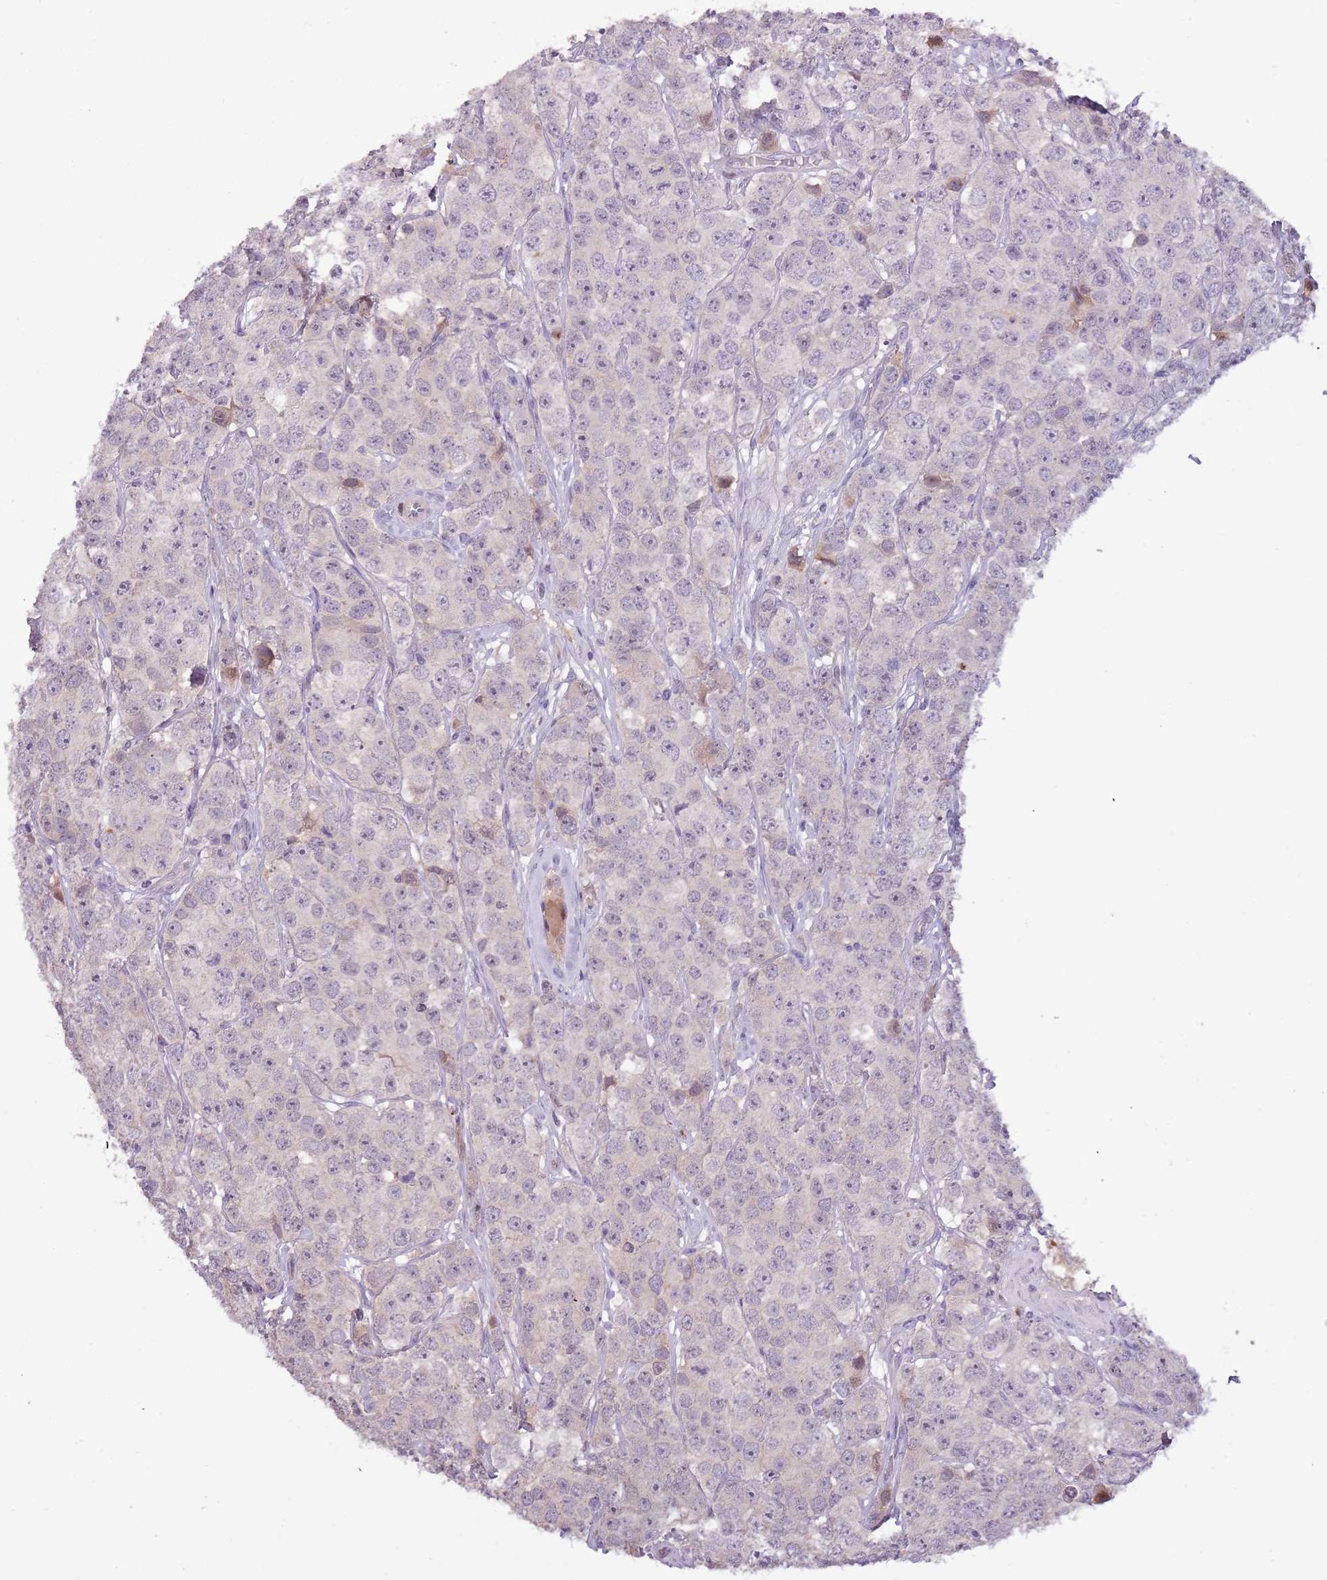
{"staining": {"intensity": "negative", "quantity": "none", "location": "none"}, "tissue": "testis cancer", "cell_type": "Tumor cells", "image_type": "cancer", "snomed": [{"axis": "morphology", "description": "Seminoma, NOS"}, {"axis": "topography", "description": "Testis"}], "caption": "Testis cancer (seminoma) stained for a protein using IHC shows no positivity tumor cells.", "gene": "SHROOM3", "patient": {"sex": "male", "age": 28}}